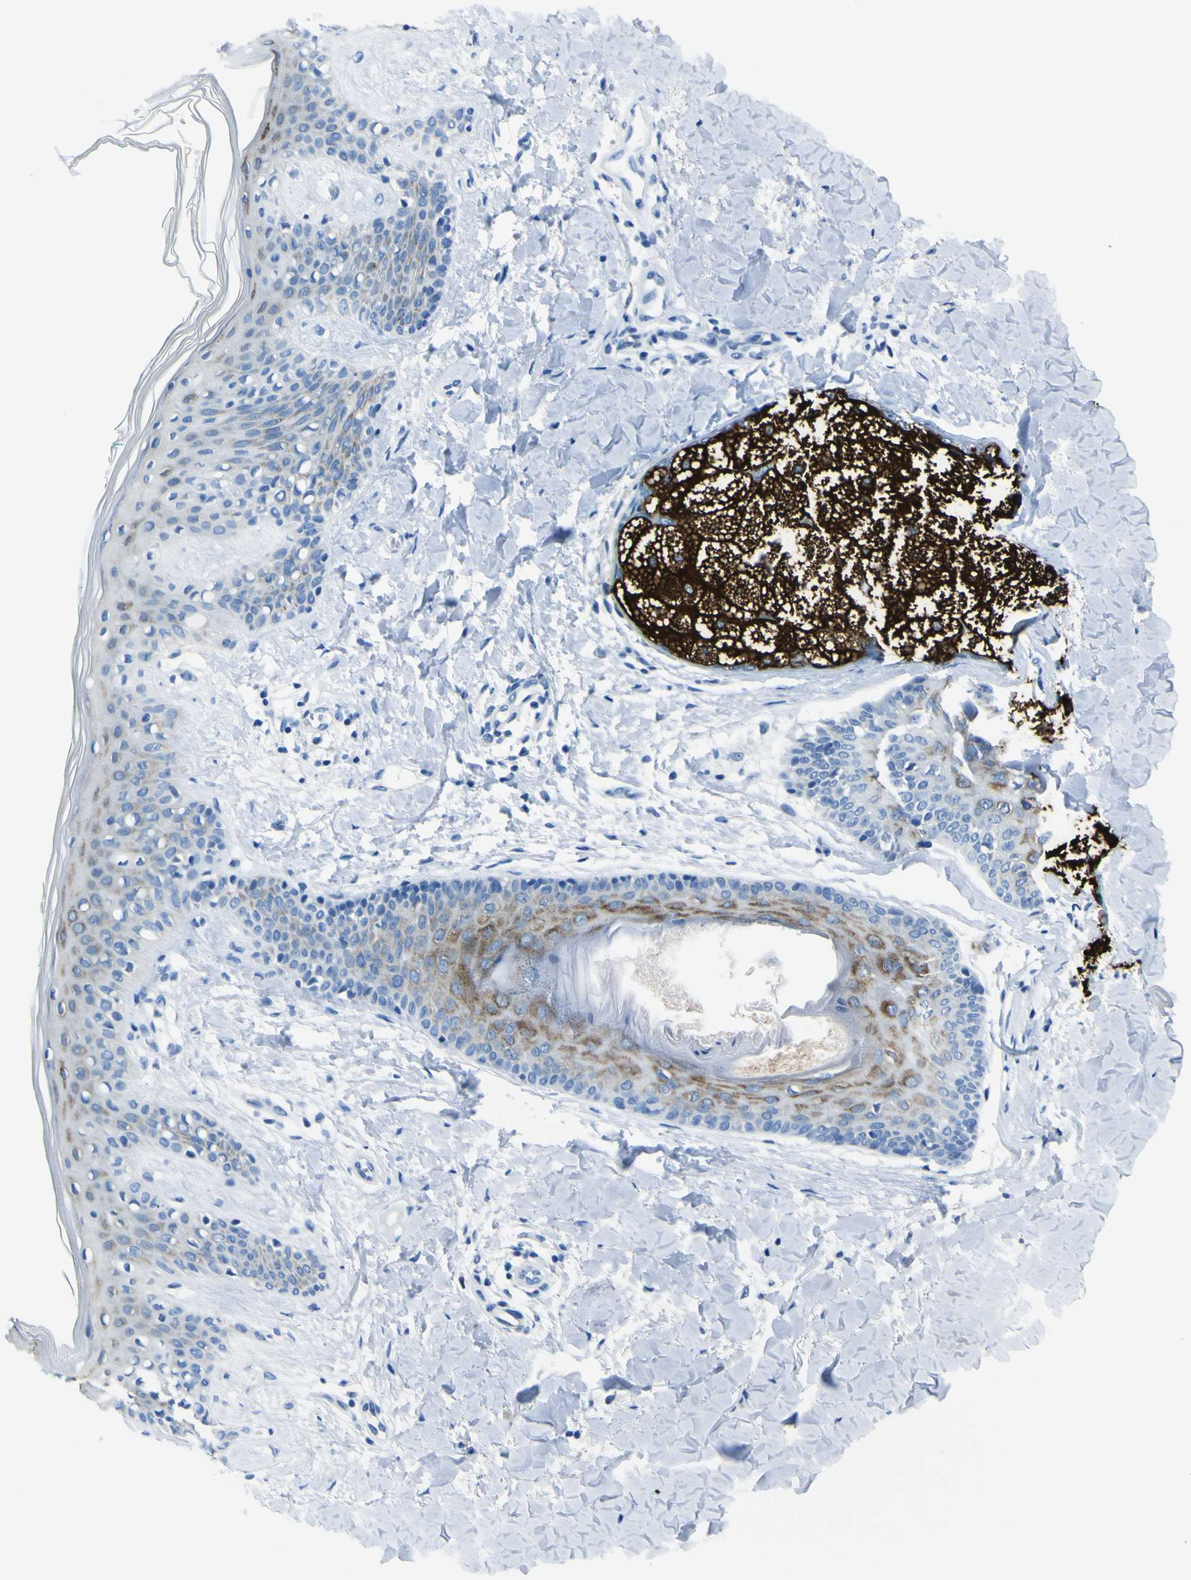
{"staining": {"intensity": "negative", "quantity": "none", "location": "none"}, "tissue": "skin", "cell_type": "Fibroblasts", "image_type": "normal", "snomed": [{"axis": "morphology", "description": "Normal tissue, NOS"}, {"axis": "topography", "description": "Skin"}], "caption": "This histopathology image is of normal skin stained with IHC to label a protein in brown with the nuclei are counter-stained blue. There is no positivity in fibroblasts. The staining is performed using DAB (3,3'-diaminobenzidine) brown chromogen with nuclei counter-stained in using hematoxylin.", "gene": "ACSL1", "patient": {"sex": "male", "age": 16}}